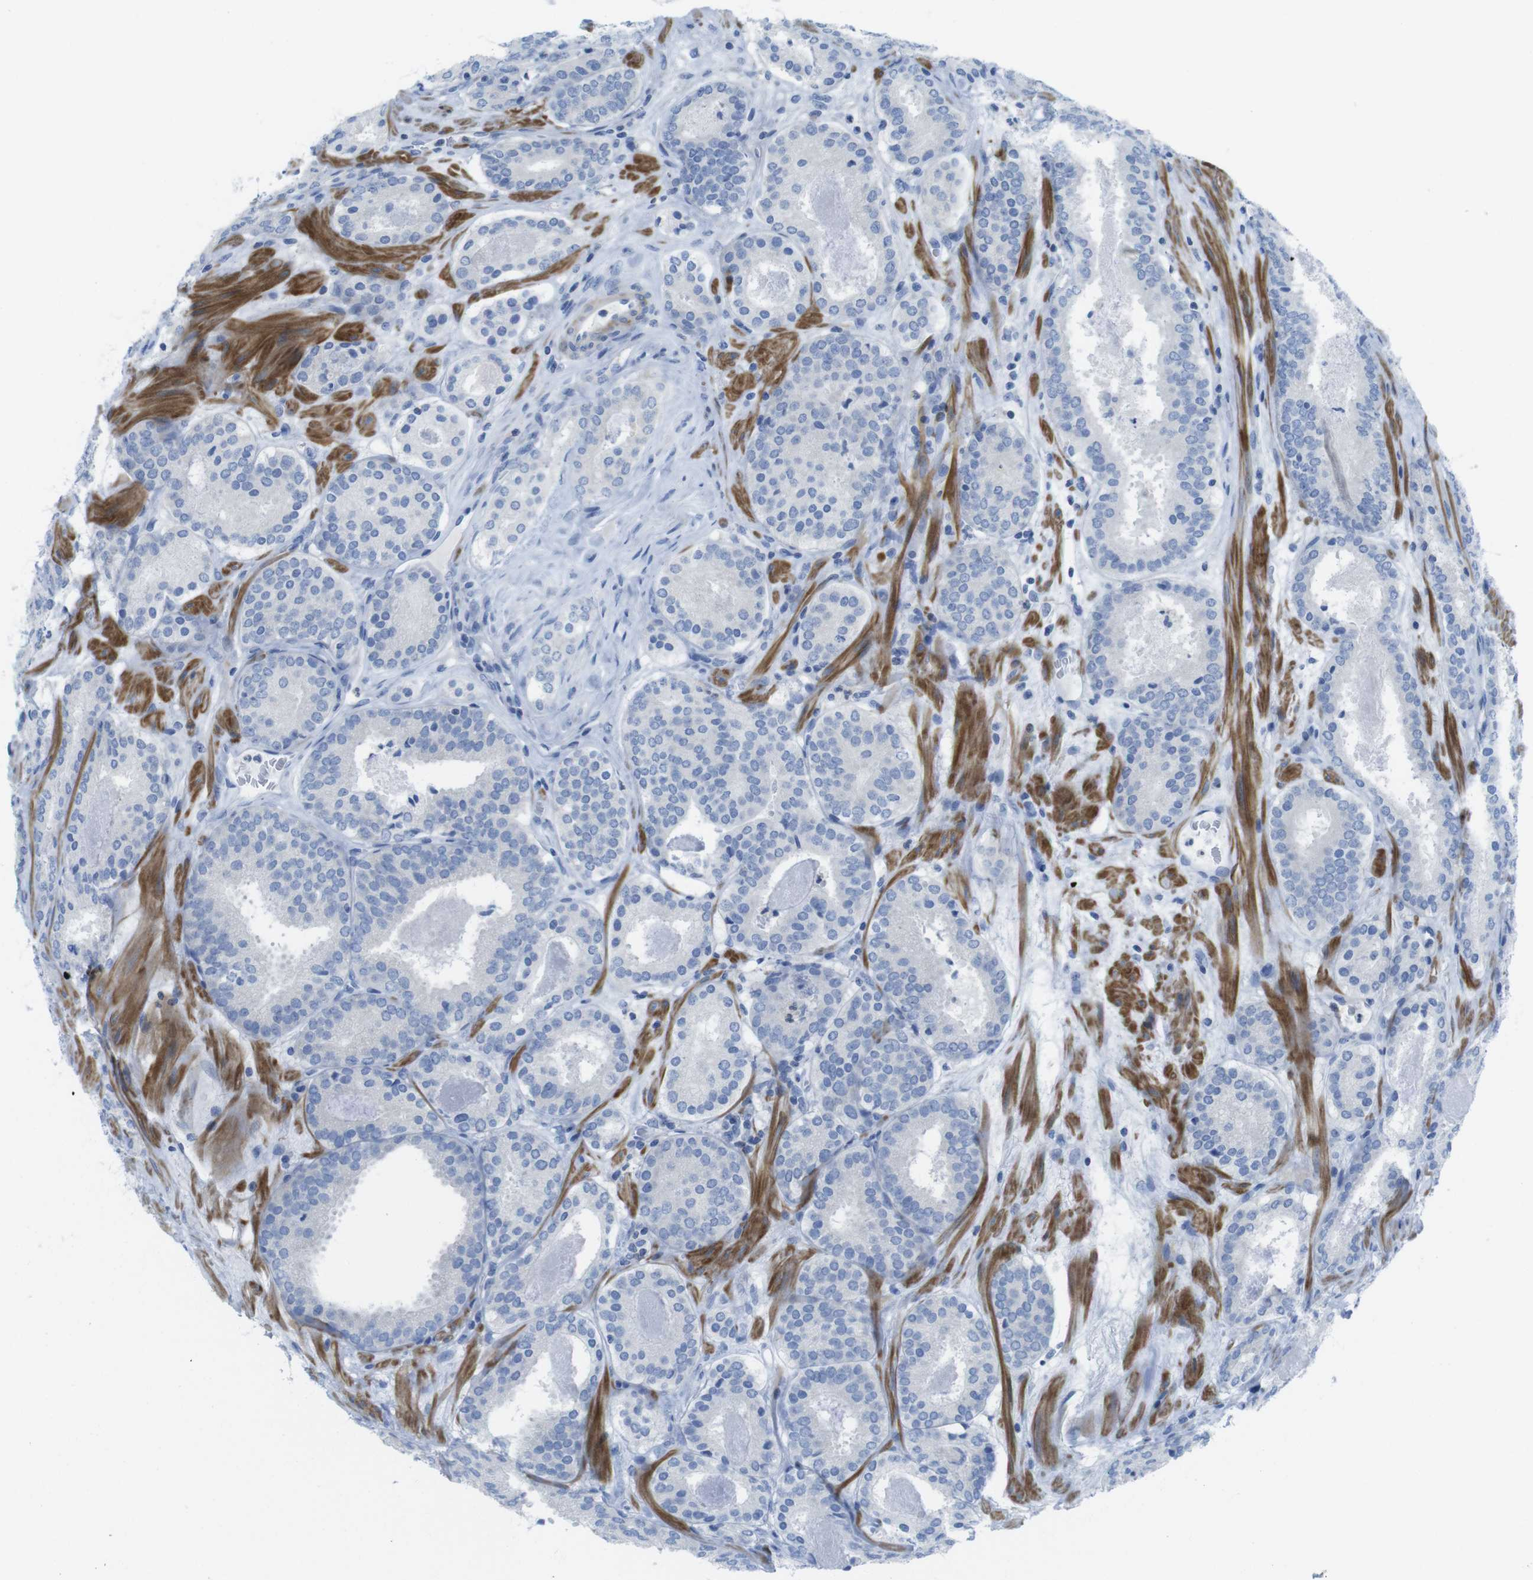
{"staining": {"intensity": "negative", "quantity": "none", "location": "none"}, "tissue": "prostate cancer", "cell_type": "Tumor cells", "image_type": "cancer", "snomed": [{"axis": "morphology", "description": "Adenocarcinoma, Low grade"}, {"axis": "topography", "description": "Prostate"}], "caption": "The immunohistochemistry (IHC) histopathology image has no significant staining in tumor cells of prostate low-grade adenocarcinoma tissue.", "gene": "ASIC5", "patient": {"sex": "male", "age": 69}}